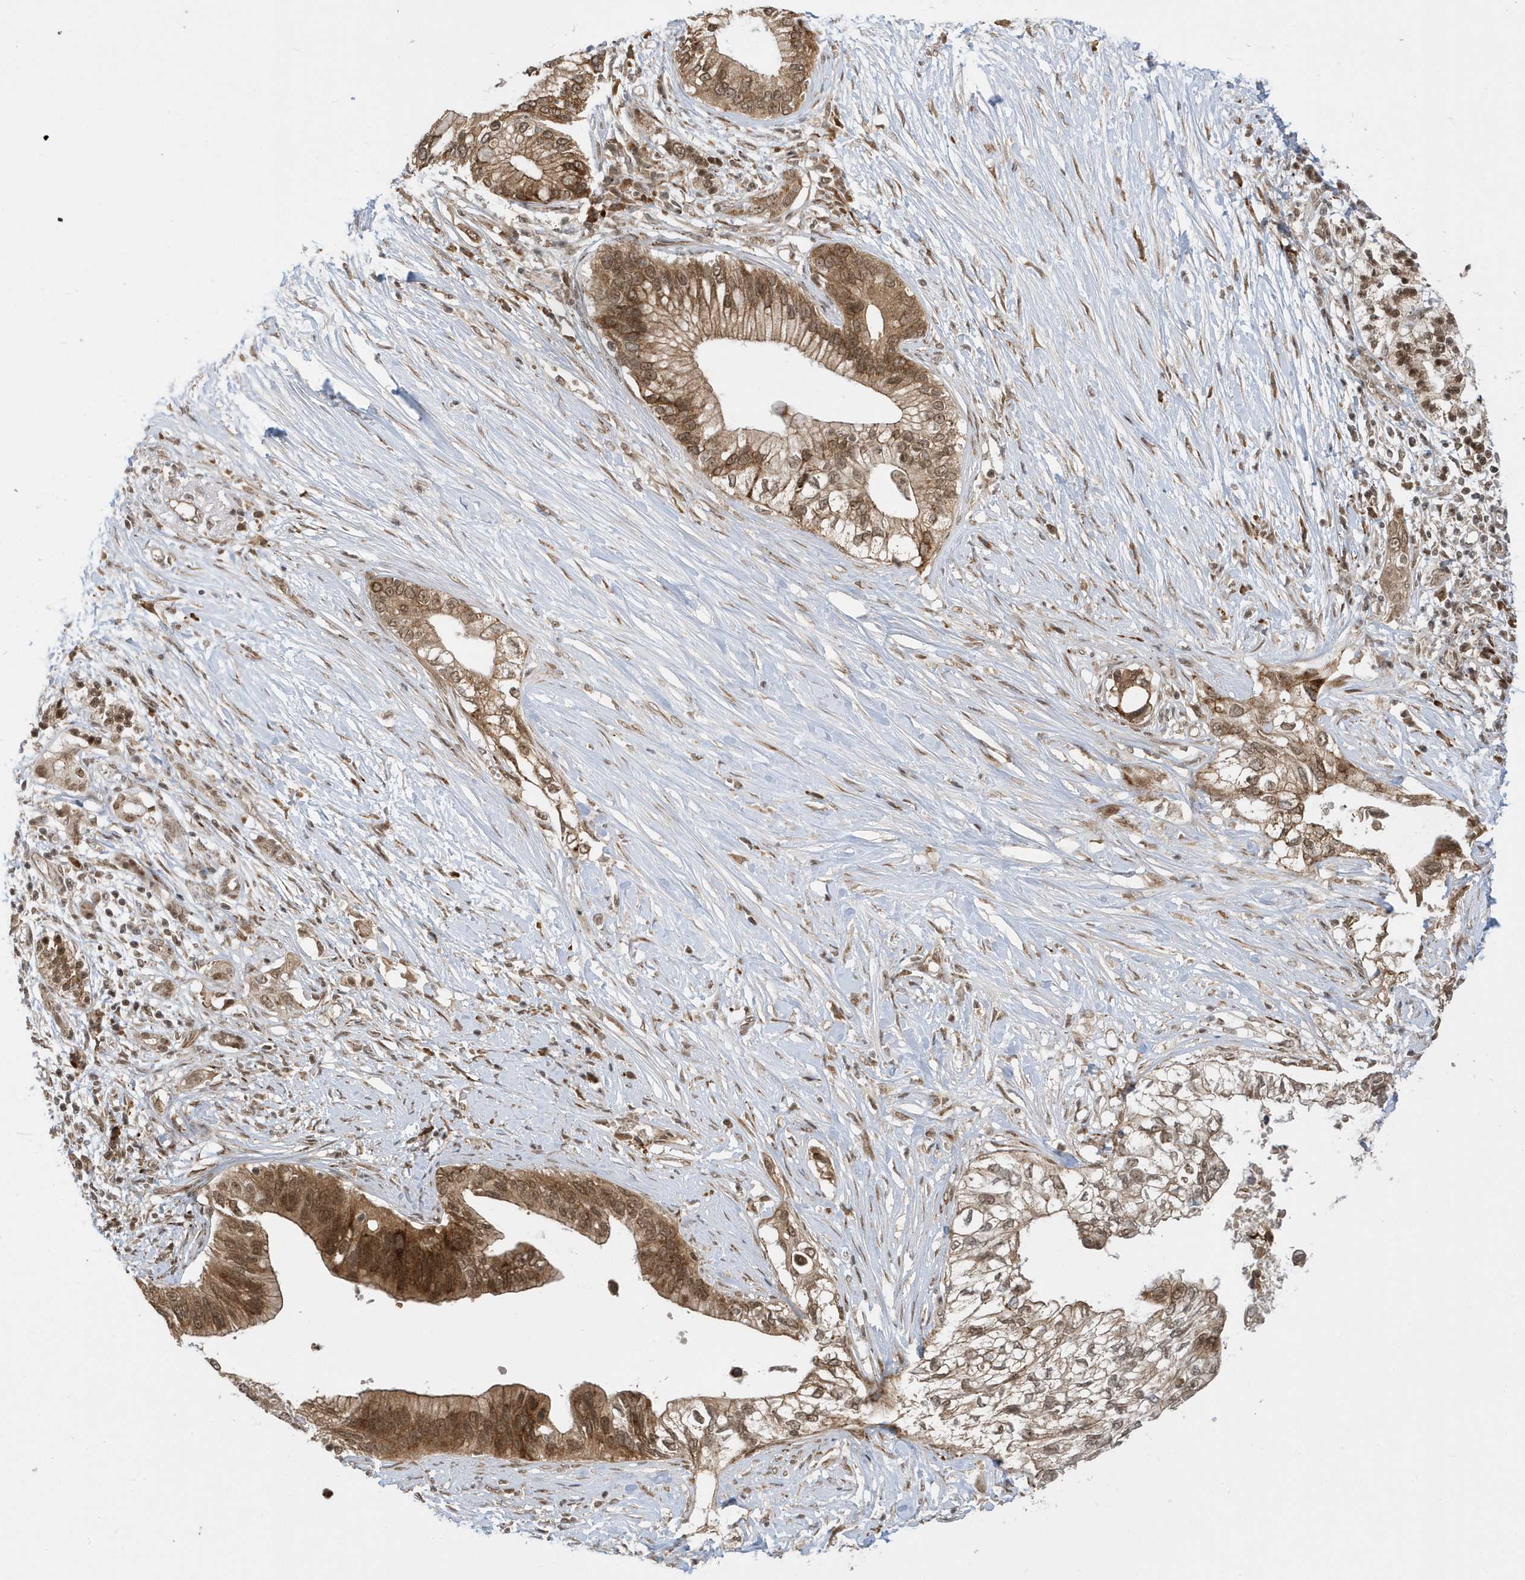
{"staining": {"intensity": "moderate", "quantity": ">75%", "location": "cytoplasmic/membranous,nuclear"}, "tissue": "pancreatic cancer", "cell_type": "Tumor cells", "image_type": "cancer", "snomed": [{"axis": "morphology", "description": "Normal tissue, NOS"}, {"axis": "morphology", "description": "Adenocarcinoma, NOS"}, {"axis": "topography", "description": "Pancreas"}, {"axis": "topography", "description": "Peripheral nerve tissue"}], "caption": "Immunohistochemical staining of human adenocarcinoma (pancreatic) demonstrates medium levels of moderate cytoplasmic/membranous and nuclear protein staining in about >75% of tumor cells.", "gene": "METTL21A", "patient": {"sex": "male", "age": 59}}